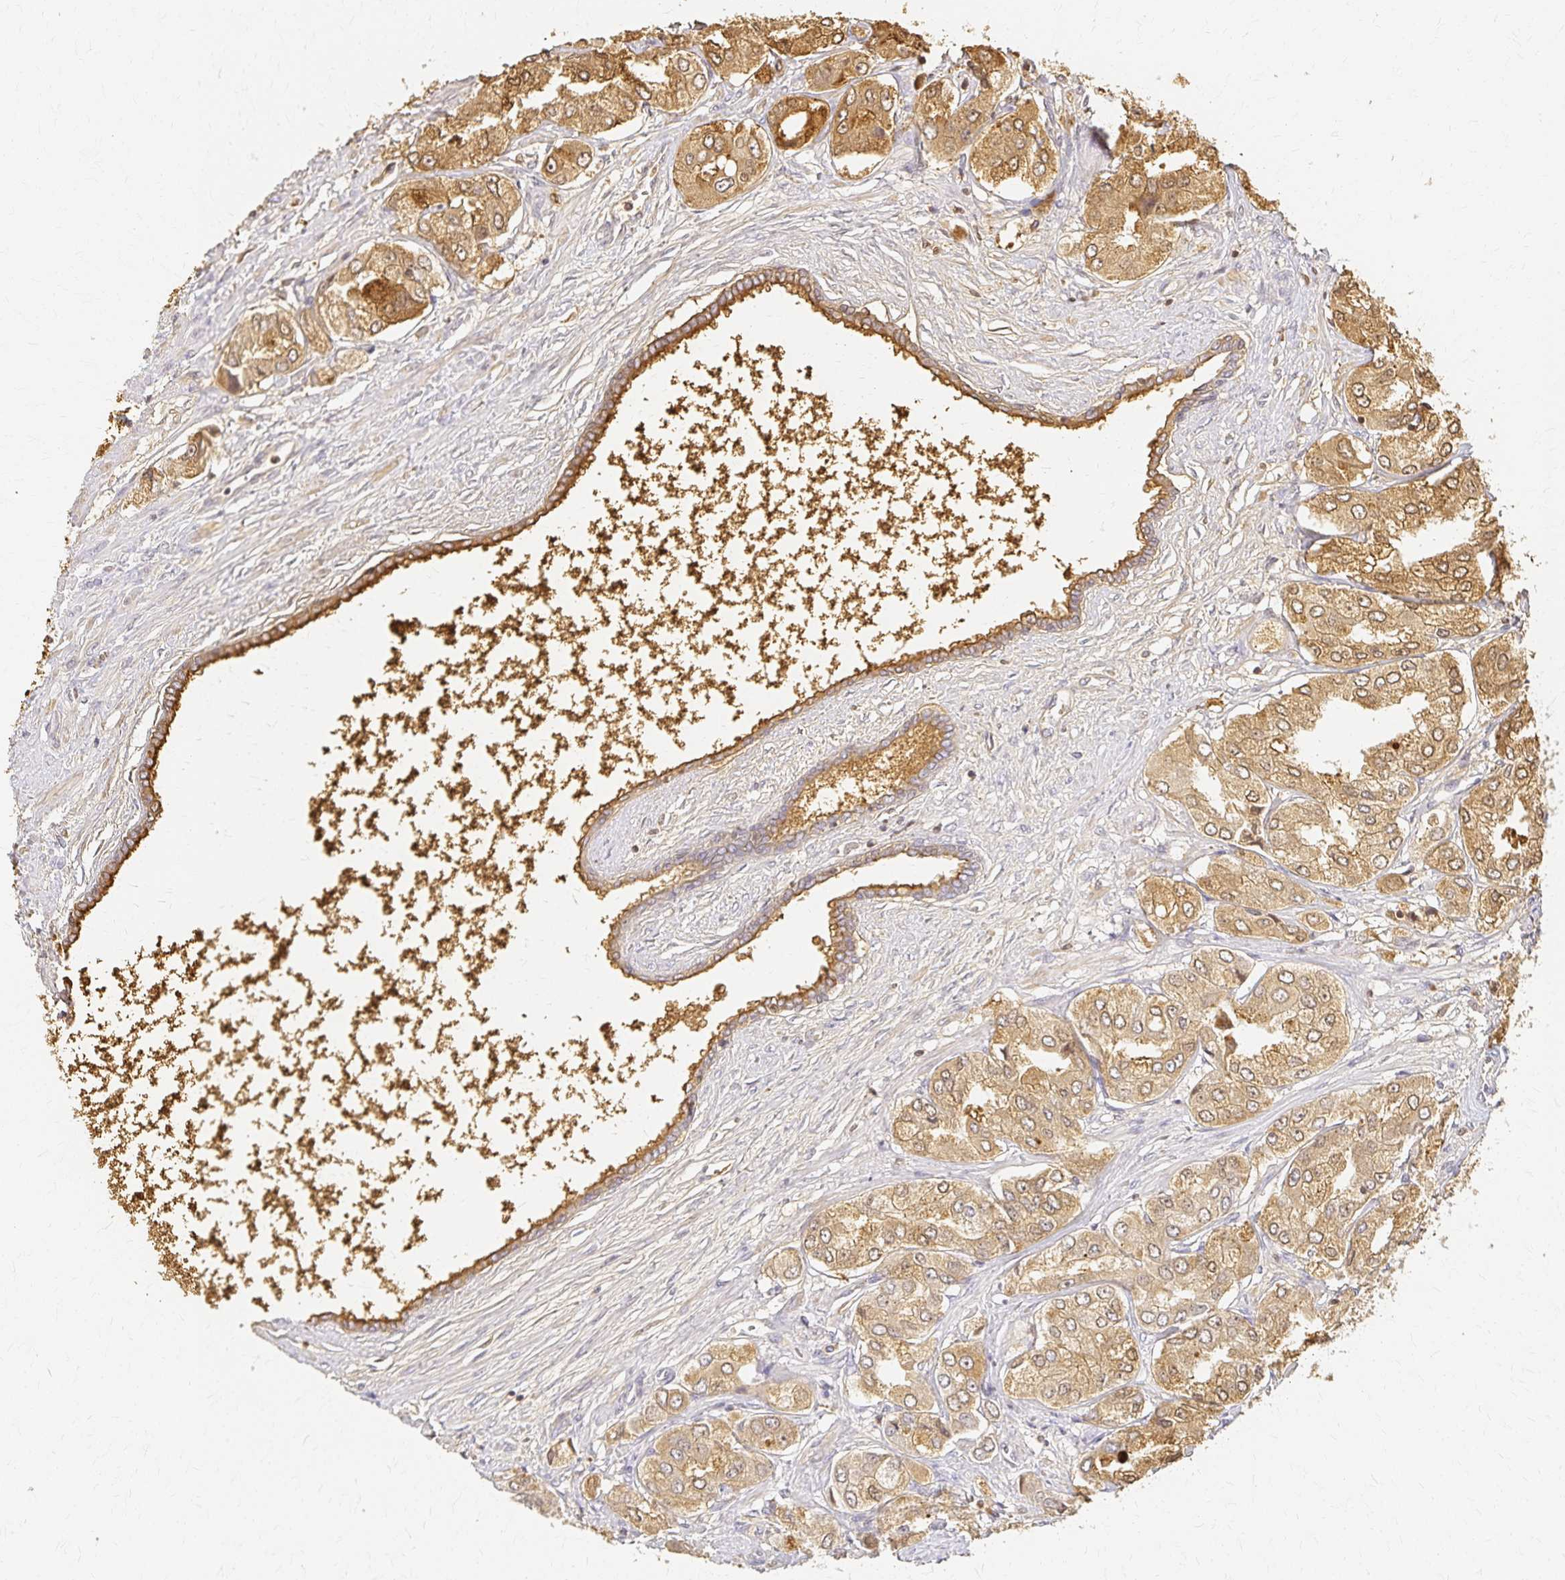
{"staining": {"intensity": "moderate", "quantity": ">75%", "location": "cytoplasmic/membranous"}, "tissue": "prostate cancer", "cell_type": "Tumor cells", "image_type": "cancer", "snomed": [{"axis": "morphology", "description": "Adenocarcinoma, Low grade"}, {"axis": "topography", "description": "Prostate"}], "caption": "Human prostate cancer stained for a protein (brown) shows moderate cytoplasmic/membranous positive expression in about >75% of tumor cells.", "gene": "AZGP1", "patient": {"sex": "male", "age": 69}}